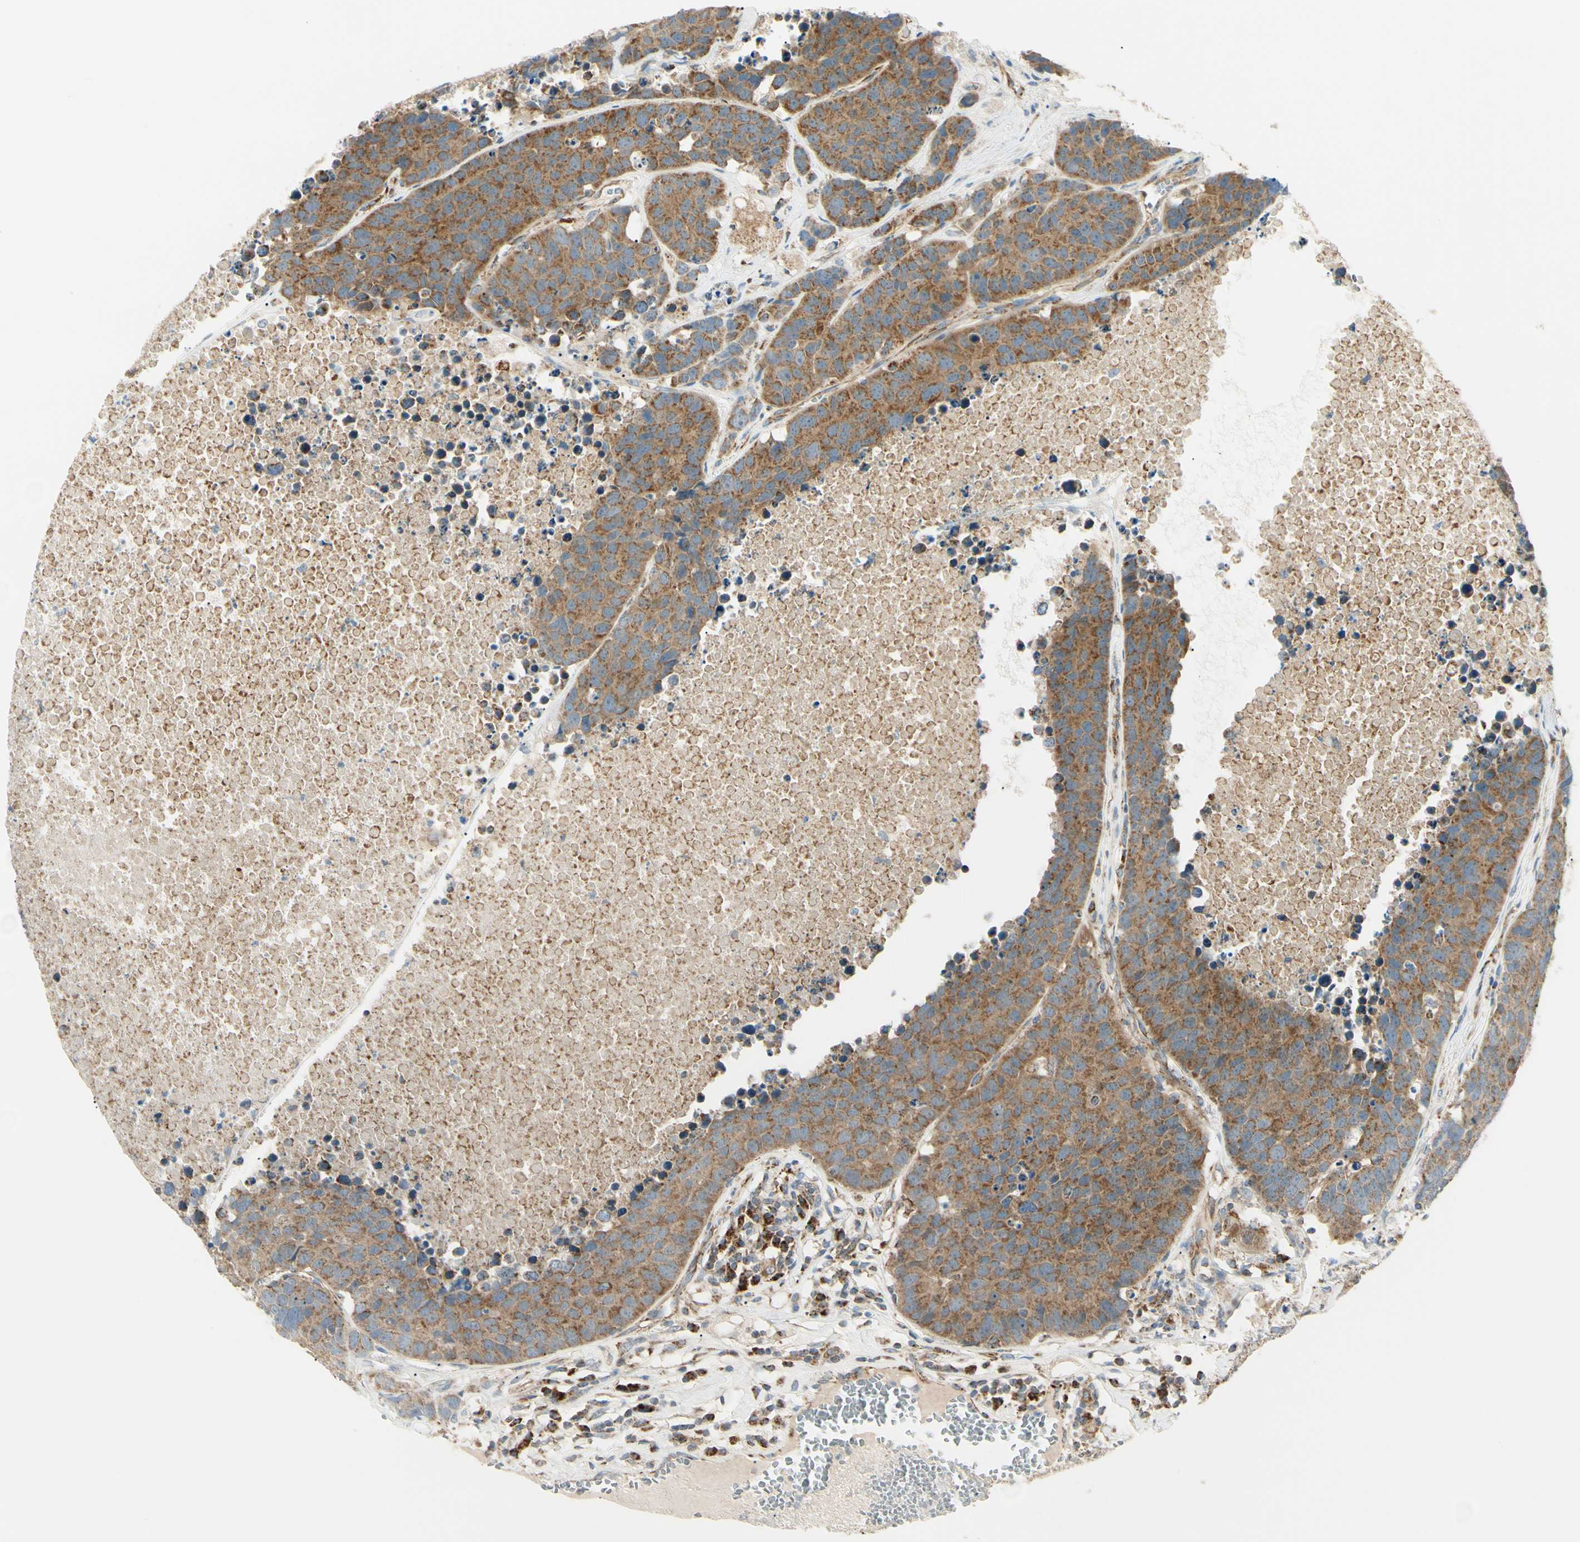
{"staining": {"intensity": "moderate", "quantity": ">75%", "location": "cytoplasmic/membranous"}, "tissue": "carcinoid", "cell_type": "Tumor cells", "image_type": "cancer", "snomed": [{"axis": "morphology", "description": "Carcinoid, malignant, NOS"}, {"axis": "topography", "description": "Lung"}], "caption": "DAB immunohistochemical staining of carcinoid reveals moderate cytoplasmic/membranous protein positivity in about >75% of tumor cells. (Stains: DAB in brown, nuclei in blue, Microscopy: brightfield microscopy at high magnification).", "gene": "TBC1D10A", "patient": {"sex": "male", "age": 60}}